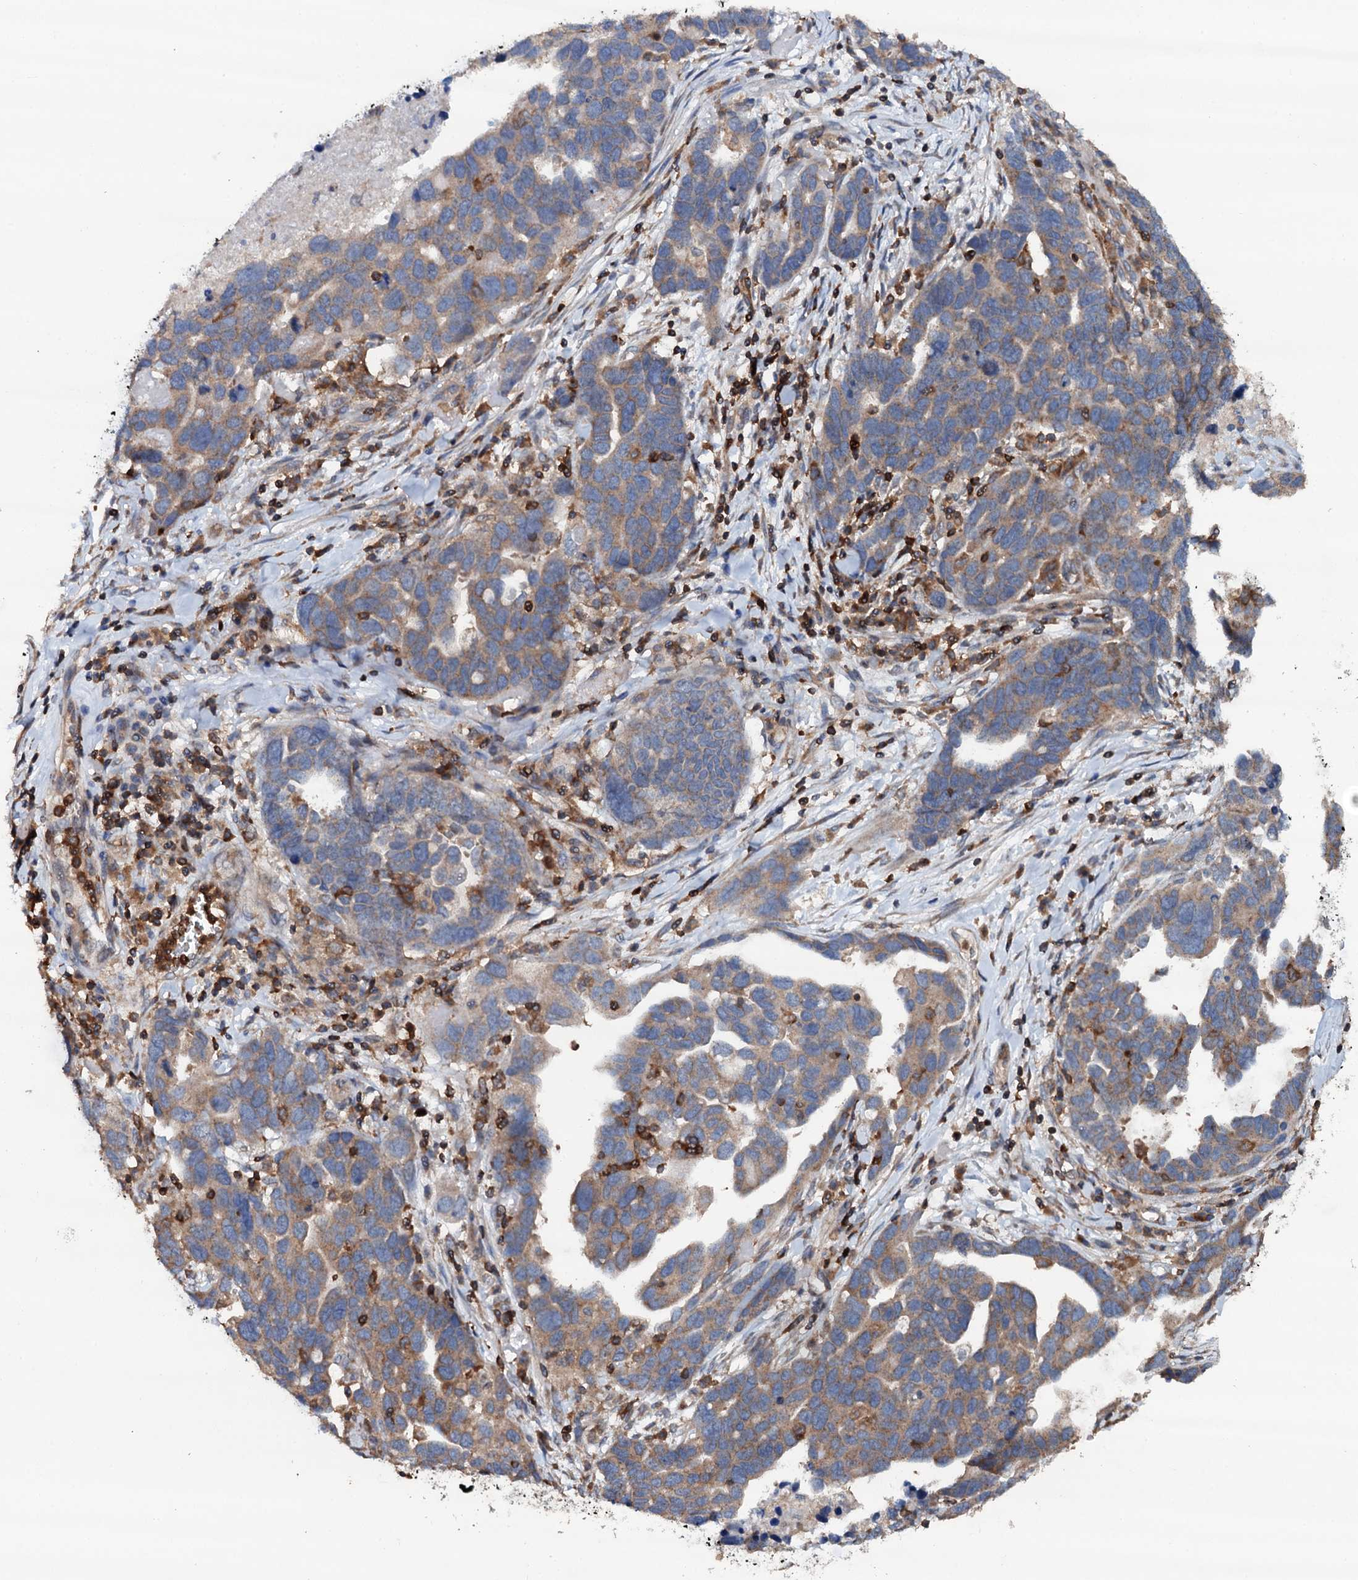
{"staining": {"intensity": "moderate", "quantity": ">75%", "location": "cytoplasmic/membranous"}, "tissue": "ovarian cancer", "cell_type": "Tumor cells", "image_type": "cancer", "snomed": [{"axis": "morphology", "description": "Cystadenocarcinoma, serous, NOS"}, {"axis": "topography", "description": "Ovary"}], "caption": "A brown stain shows moderate cytoplasmic/membranous staining of a protein in ovarian serous cystadenocarcinoma tumor cells. Nuclei are stained in blue.", "gene": "GRK2", "patient": {"sex": "female", "age": 54}}